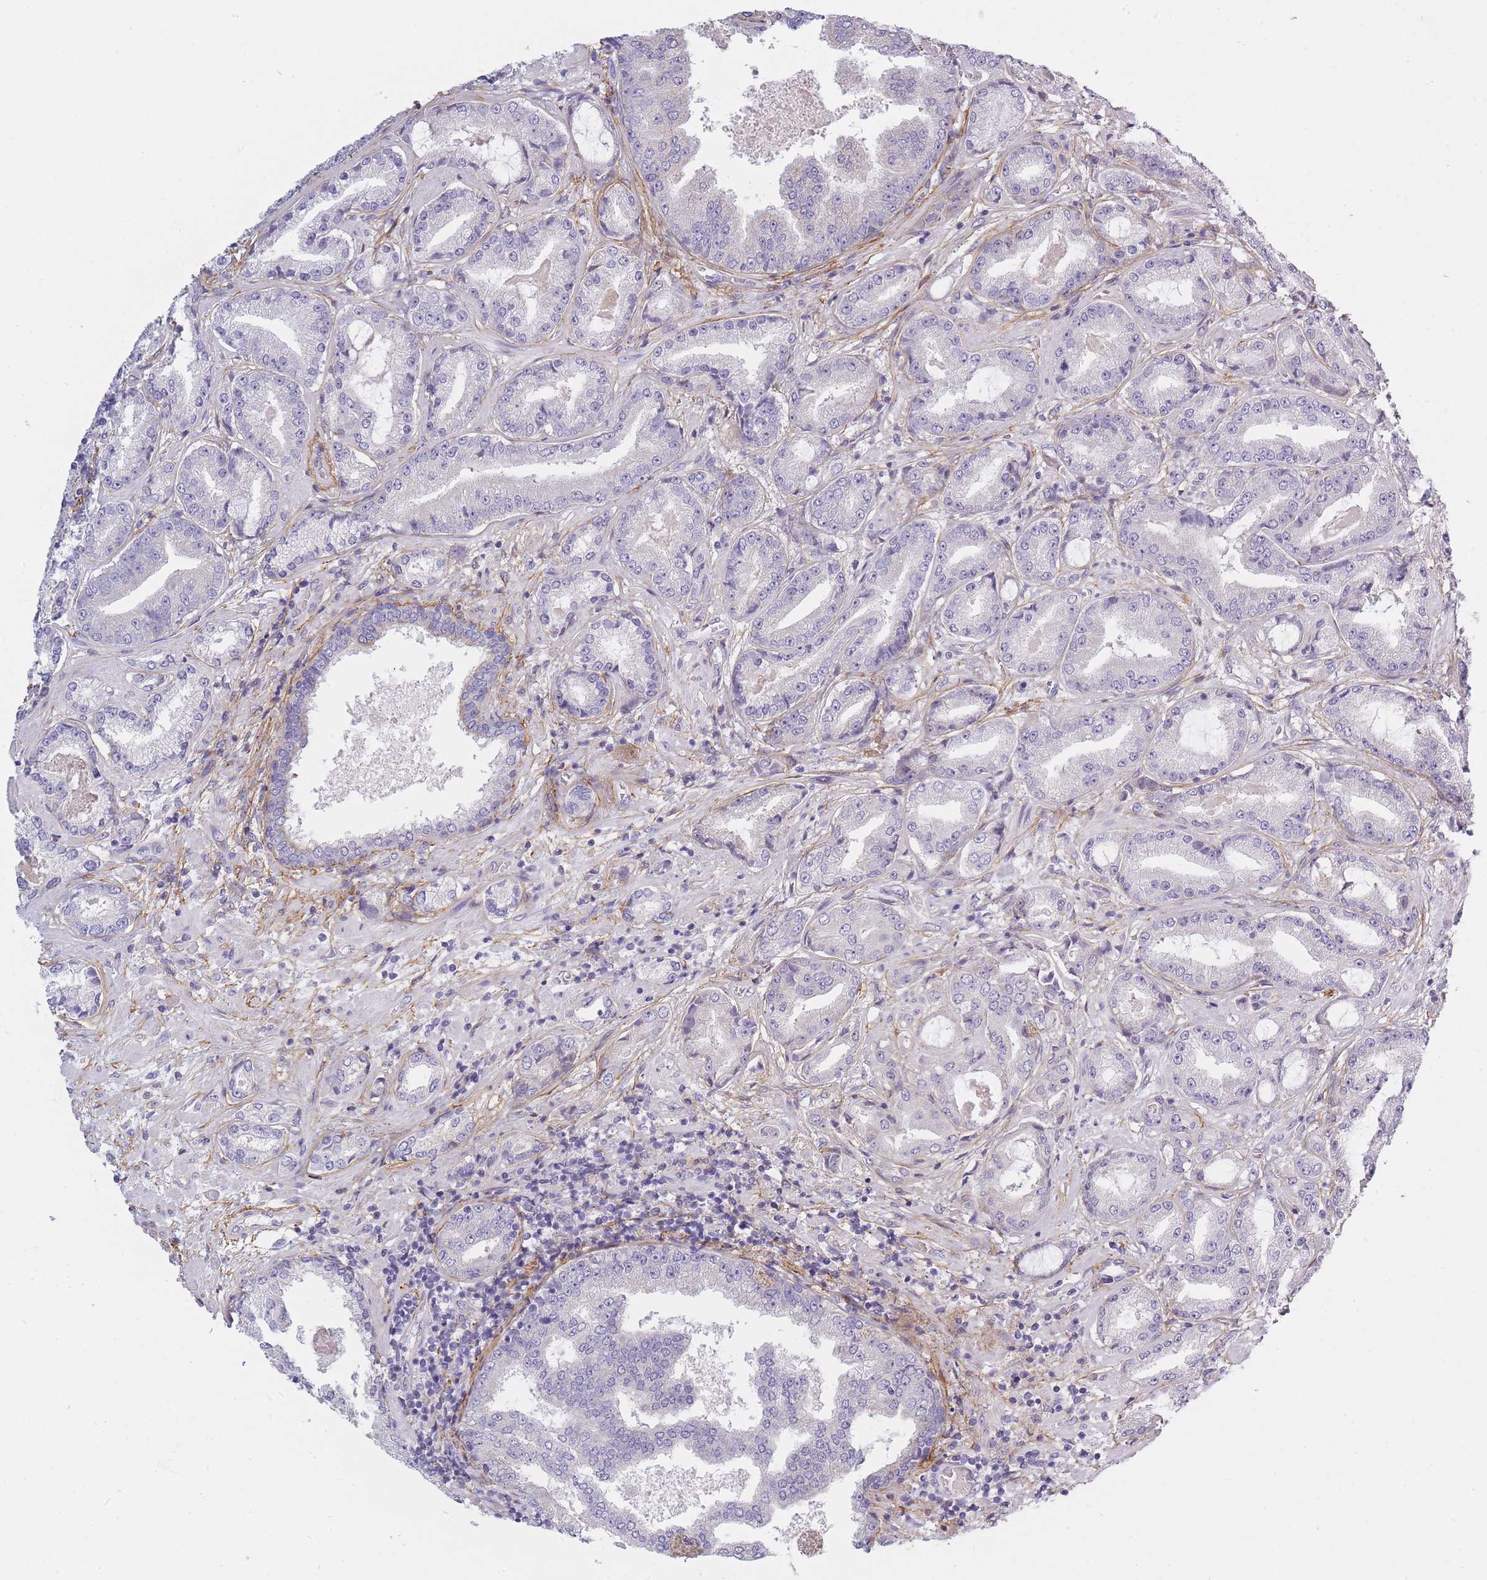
{"staining": {"intensity": "negative", "quantity": "none", "location": "none"}, "tissue": "prostate cancer", "cell_type": "Tumor cells", "image_type": "cancer", "snomed": [{"axis": "morphology", "description": "Adenocarcinoma, High grade"}, {"axis": "topography", "description": "Prostate"}], "caption": "IHC of prostate cancer demonstrates no expression in tumor cells.", "gene": "AP3M2", "patient": {"sex": "male", "age": 68}}